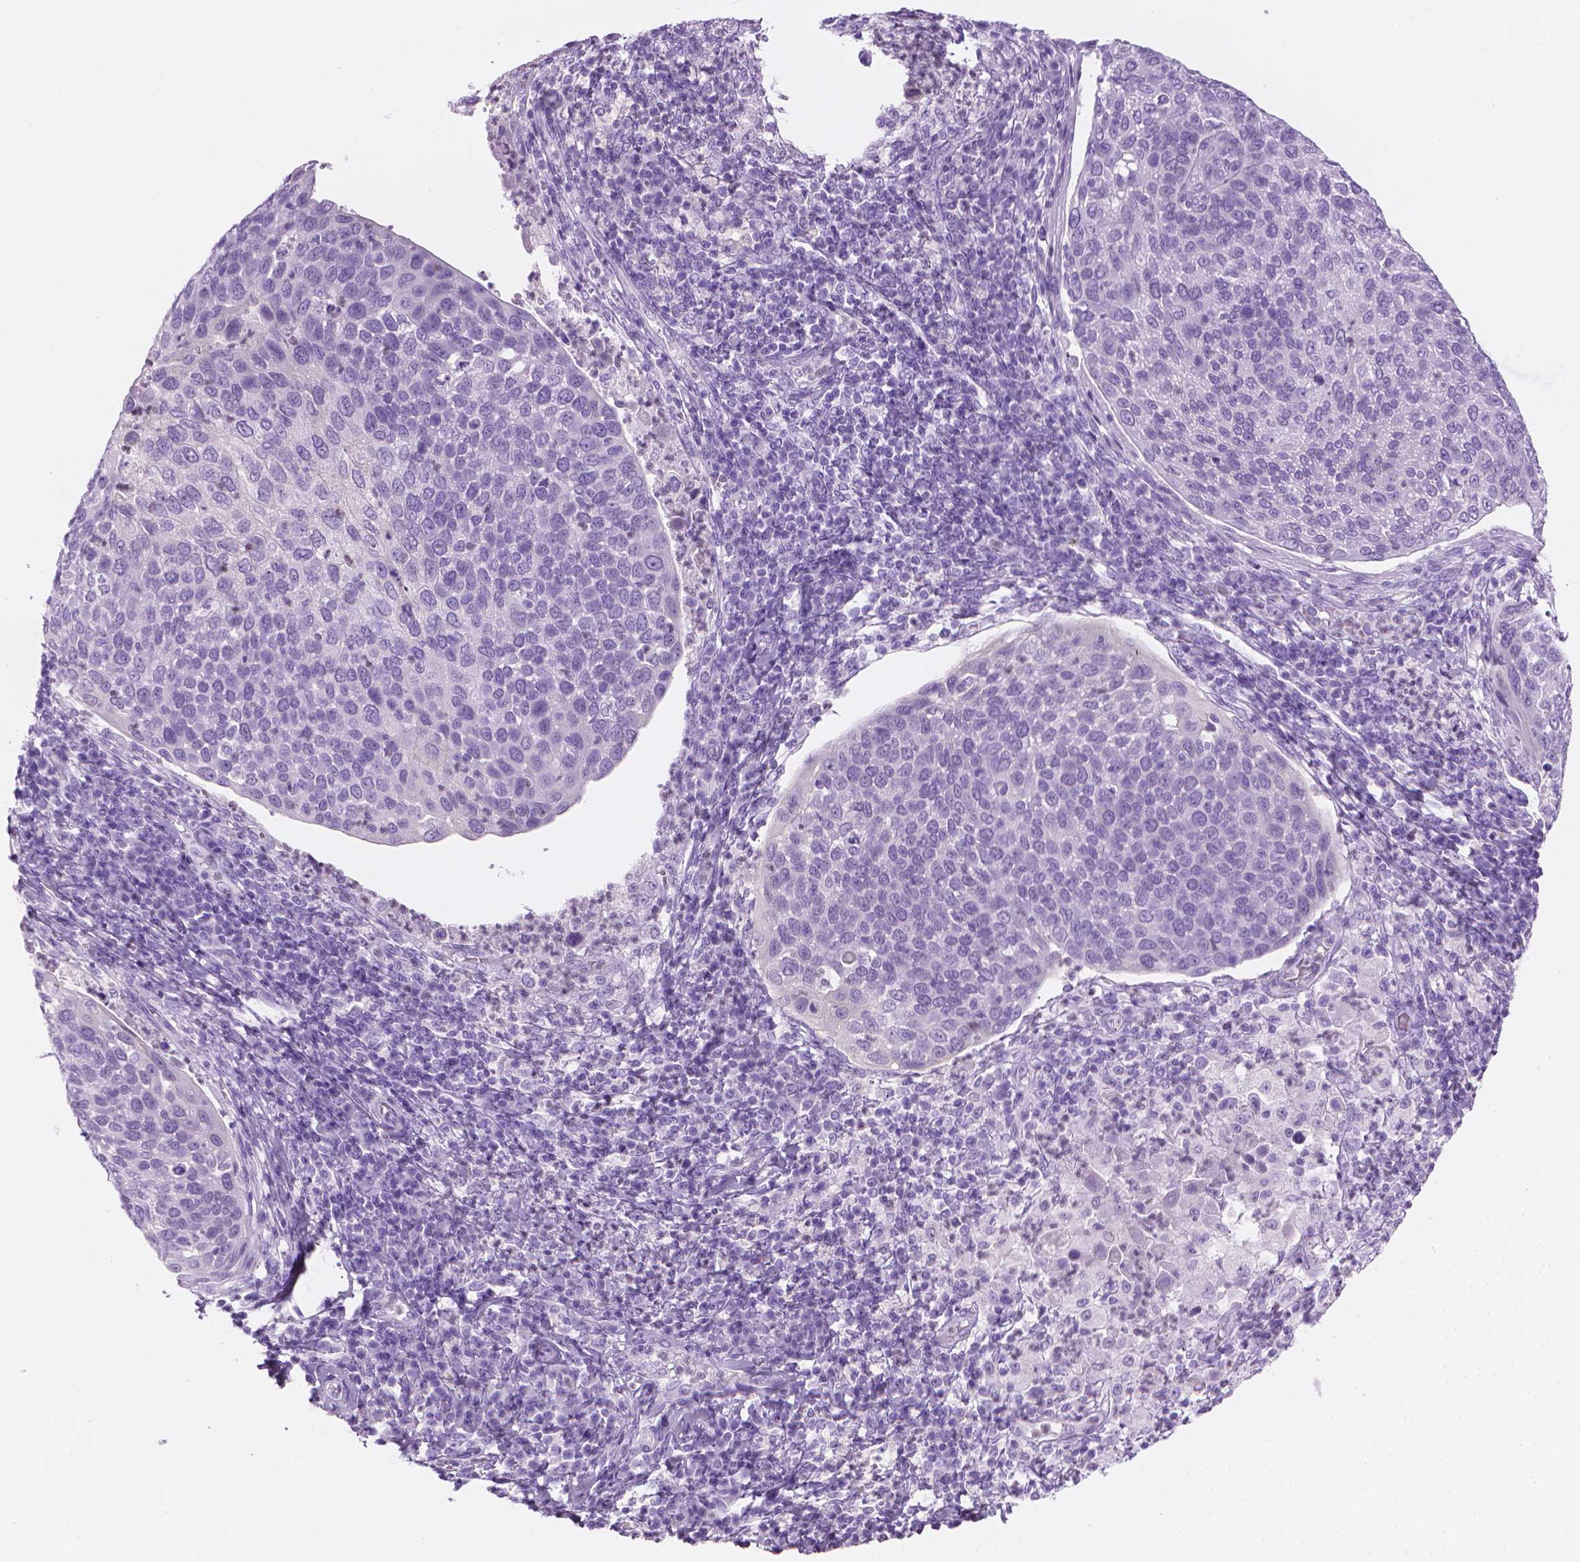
{"staining": {"intensity": "negative", "quantity": "none", "location": "none"}, "tissue": "cervical cancer", "cell_type": "Tumor cells", "image_type": "cancer", "snomed": [{"axis": "morphology", "description": "Squamous cell carcinoma, NOS"}, {"axis": "topography", "description": "Cervix"}], "caption": "The histopathology image reveals no staining of tumor cells in cervical squamous cell carcinoma. The staining was performed using DAB to visualize the protein expression in brown, while the nuclei were stained in blue with hematoxylin (Magnification: 20x).", "gene": "TTC29", "patient": {"sex": "female", "age": 54}}